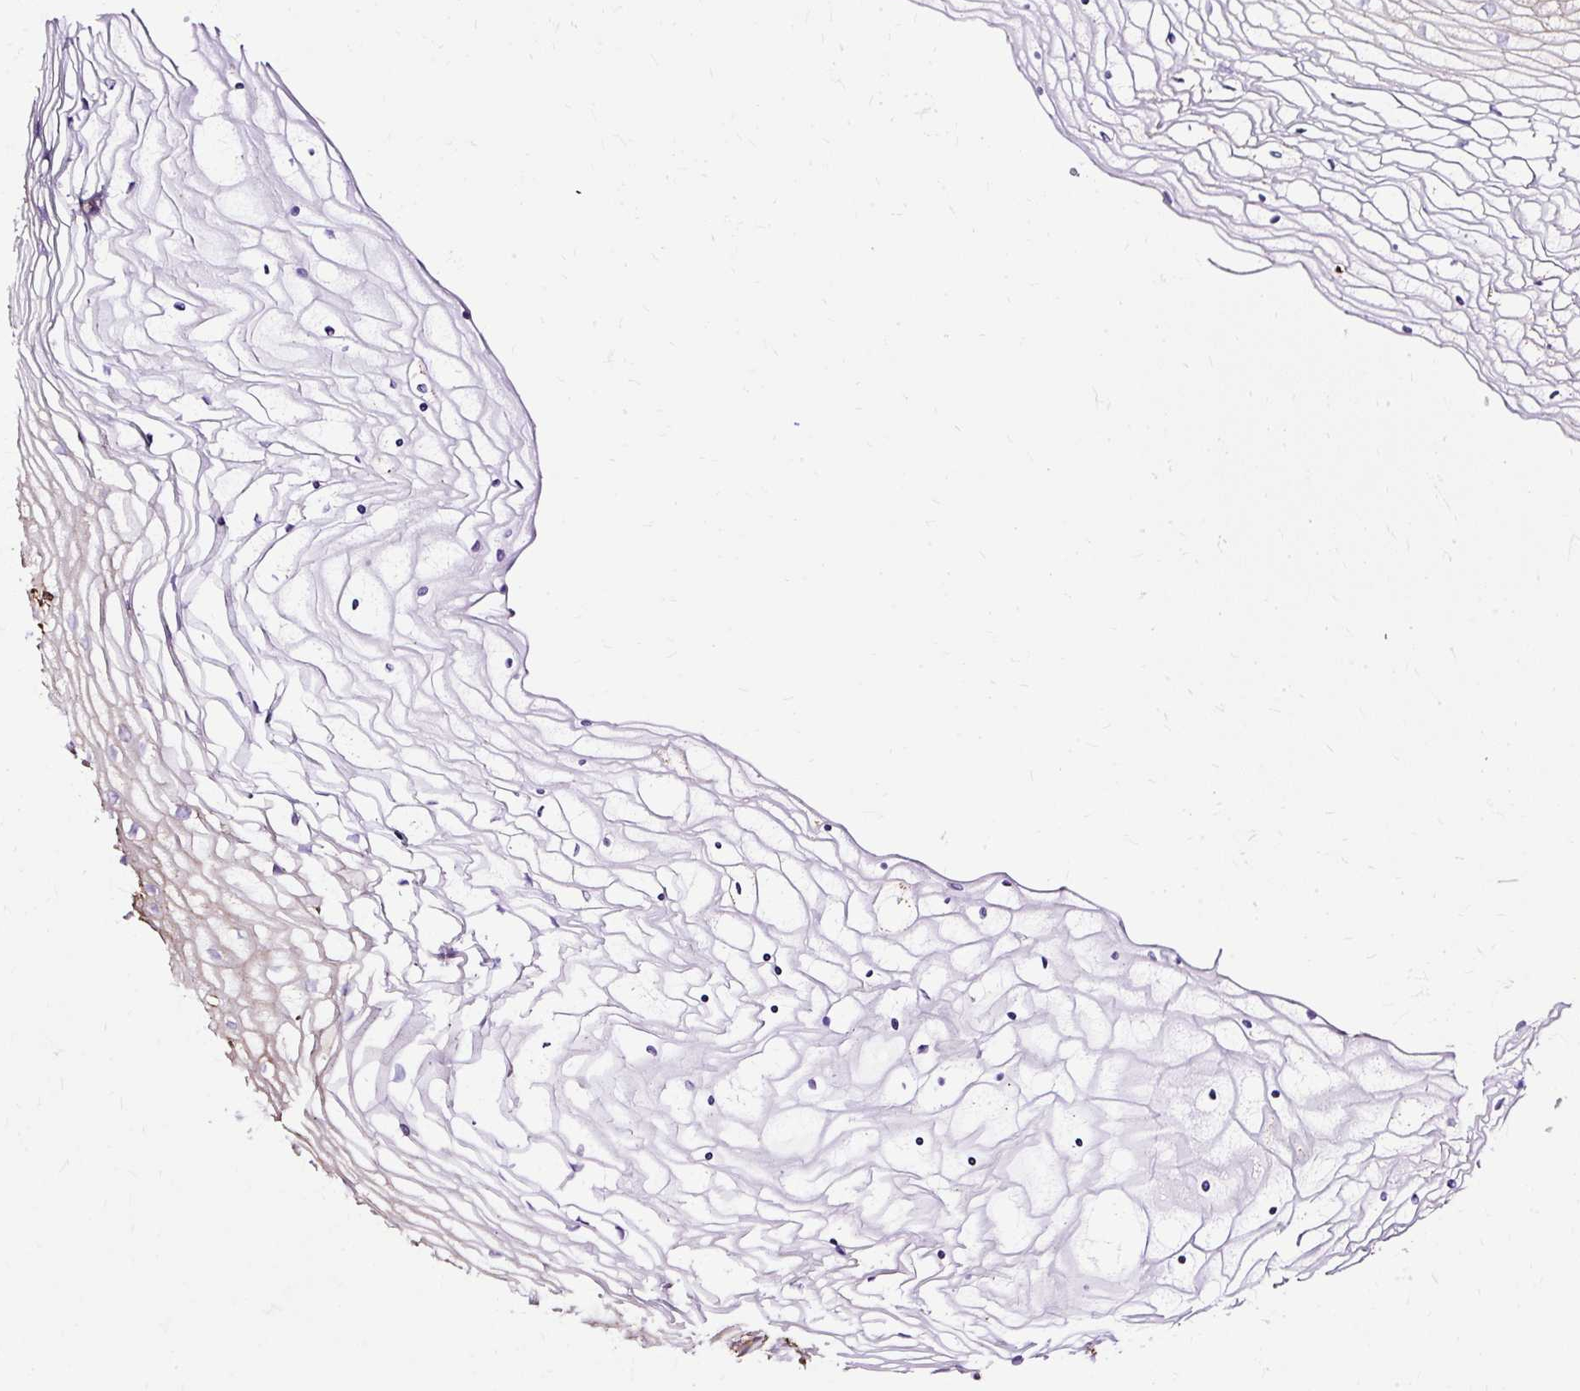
{"staining": {"intensity": "moderate", "quantity": "<25%", "location": "cytoplasmic/membranous"}, "tissue": "vagina", "cell_type": "Squamous epithelial cells", "image_type": "normal", "snomed": [{"axis": "morphology", "description": "Normal tissue, NOS"}, {"axis": "topography", "description": "Vagina"}], "caption": "The image demonstrates staining of normal vagina, revealing moderate cytoplasmic/membranous protein staining (brown color) within squamous epithelial cells. (Brightfield microscopy of DAB IHC at high magnification).", "gene": "KLHL11", "patient": {"sex": "female", "age": 56}}